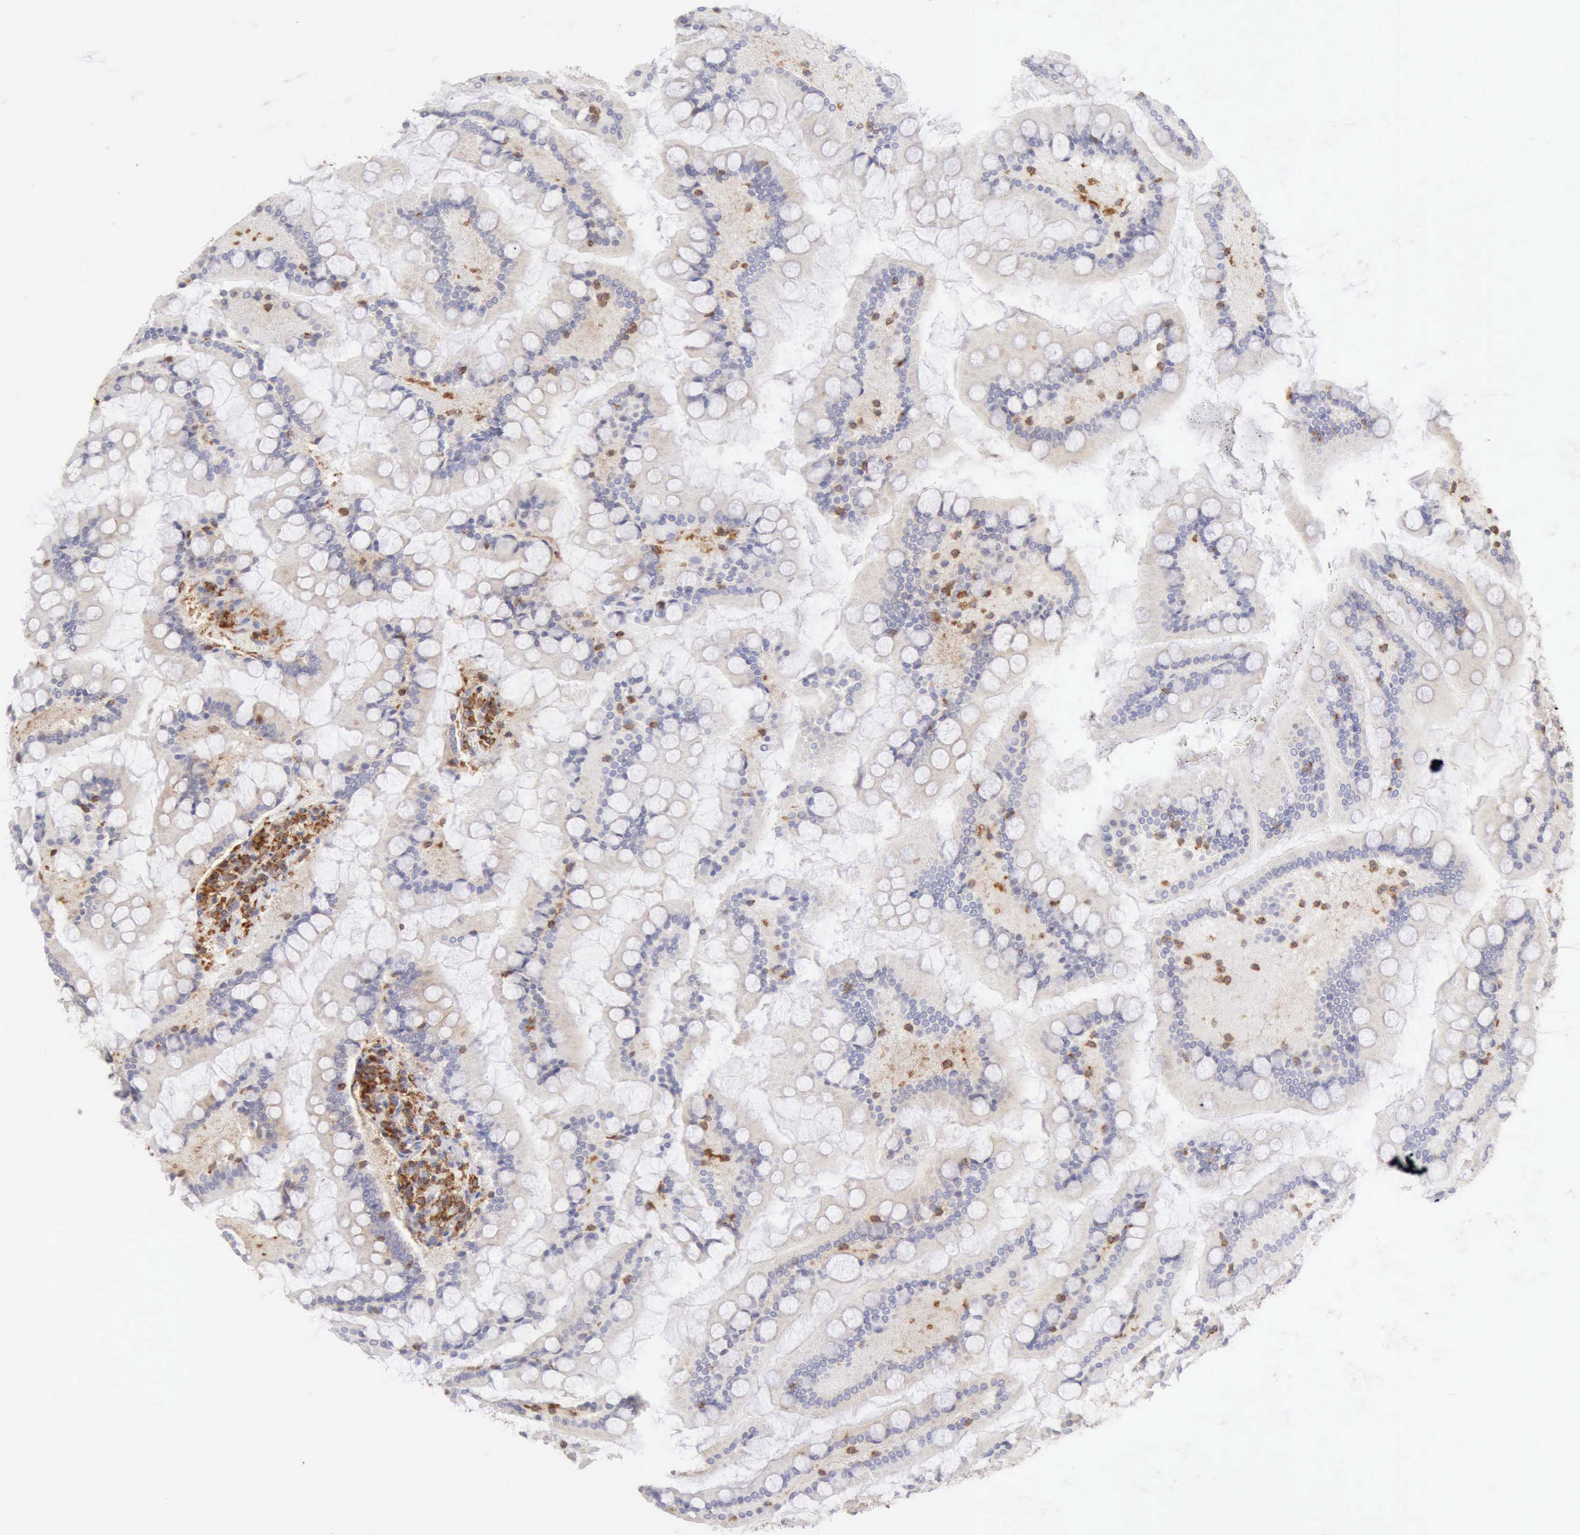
{"staining": {"intensity": "weak", "quantity": "25%-75%", "location": "cytoplasmic/membranous"}, "tissue": "small intestine", "cell_type": "Glandular cells", "image_type": "normal", "snomed": [{"axis": "morphology", "description": "Normal tissue, NOS"}, {"axis": "topography", "description": "Small intestine"}], "caption": "Protein expression analysis of normal human small intestine reveals weak cytoplasmic/membranous expression in about 25%-75% of glandular cells. The staining is performed using DAB (3,3'-diaminobenzidine) brown chromogen to label protein expression. The nuclei are counter-stained blue using hematoxylin.", "gene": "ARHGAP4", "patient": {"sex": "male", "age": 41}}